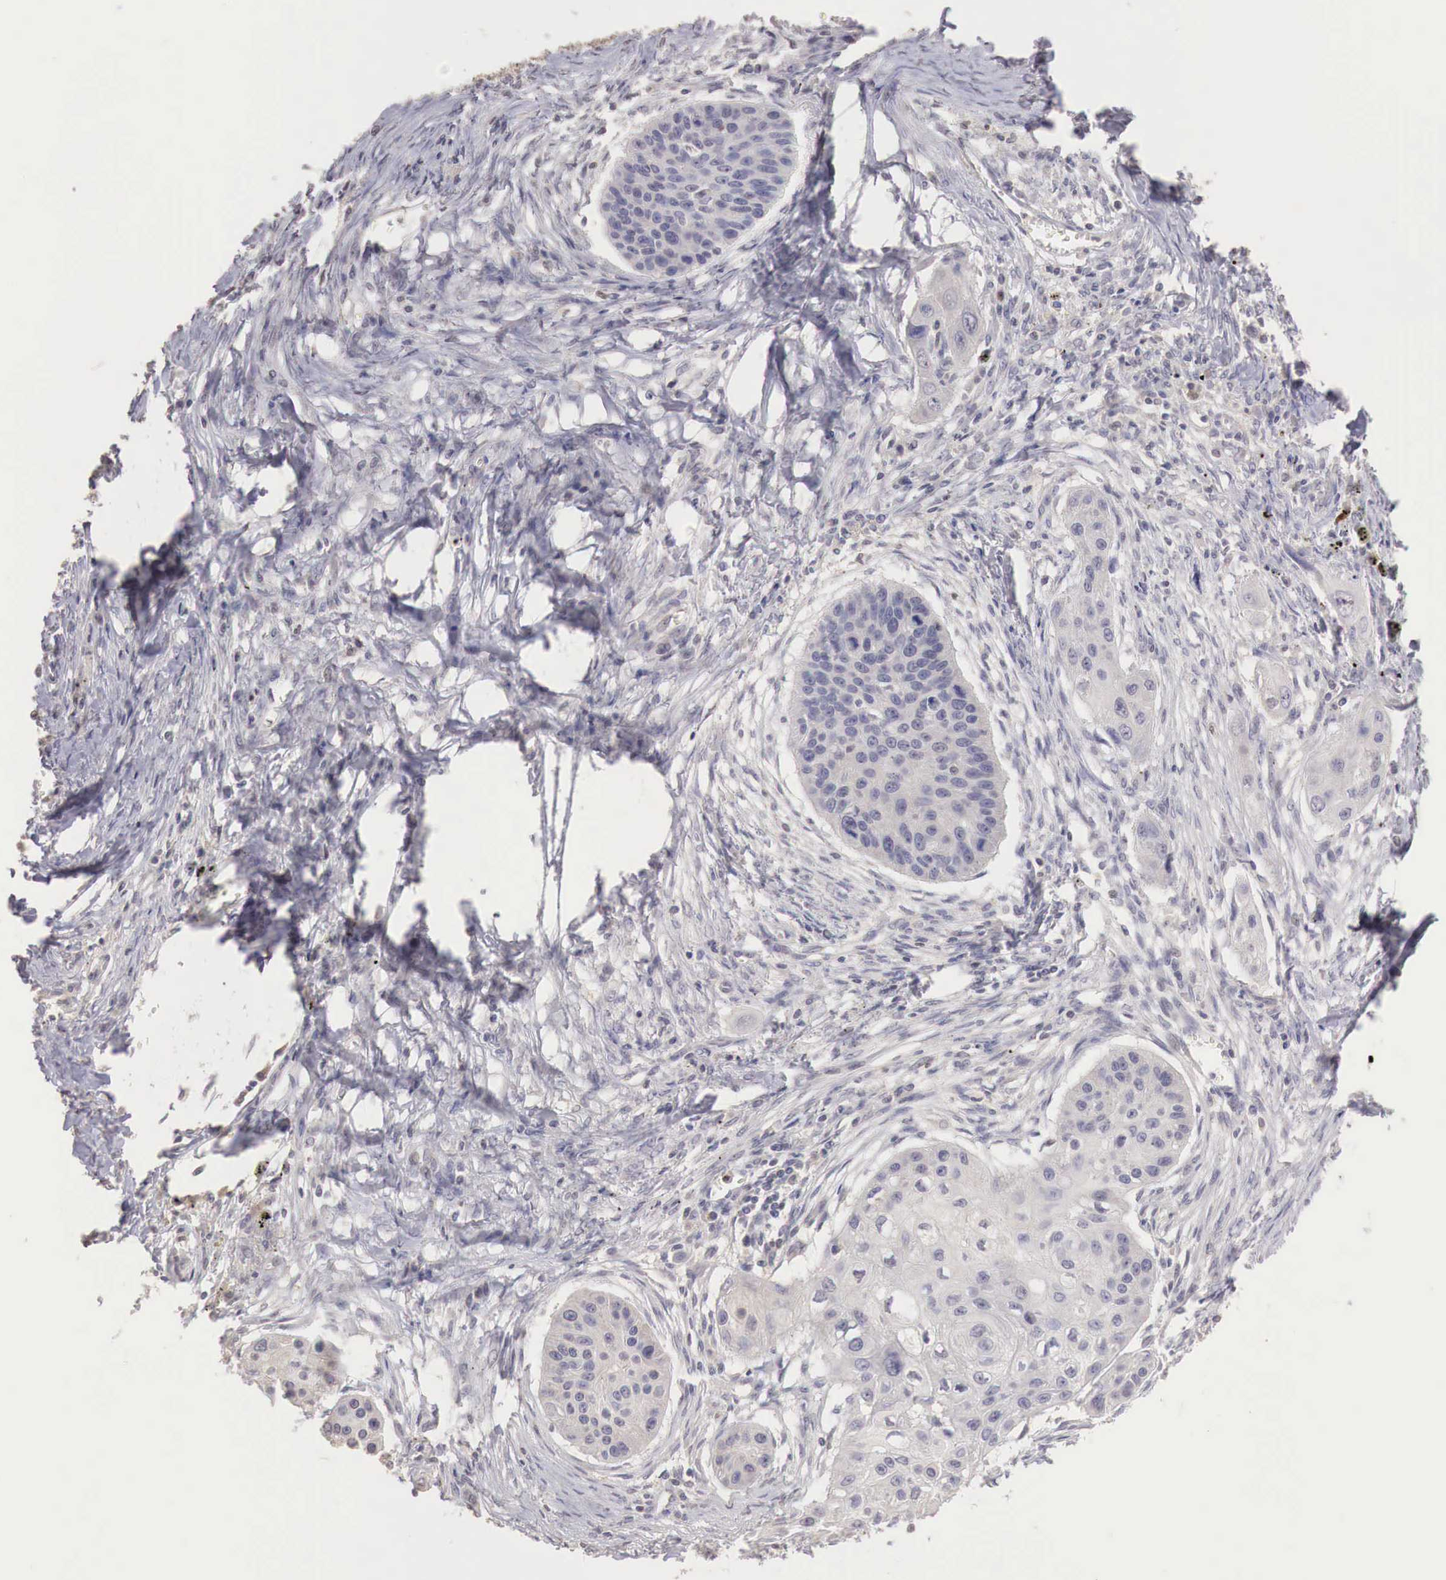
{"staining": {"intensity": "negative", "quantity": "none", "location": "none"}, "tissue": "lung cancer", "cell_type": "Tumor cells", "image_type": "cancer", "snomed": [{"axis": "morphology", "description": "Squamous cell carcinoma, NOS"}, {"axis": "topography", "description": "Lung"}], "caption": "Immunohistochemical staining of lung cancer (squamous cell carcinoma) exhibits no significant expression in tumor cells. The staining was performed using DAB to visualize the protein expression in brown, while the nuclei were stained in blue with hematoxylin (Magnification: 20x).", "gene": "TBC1D9", "patient": {"sex": "male", "age": 71}}